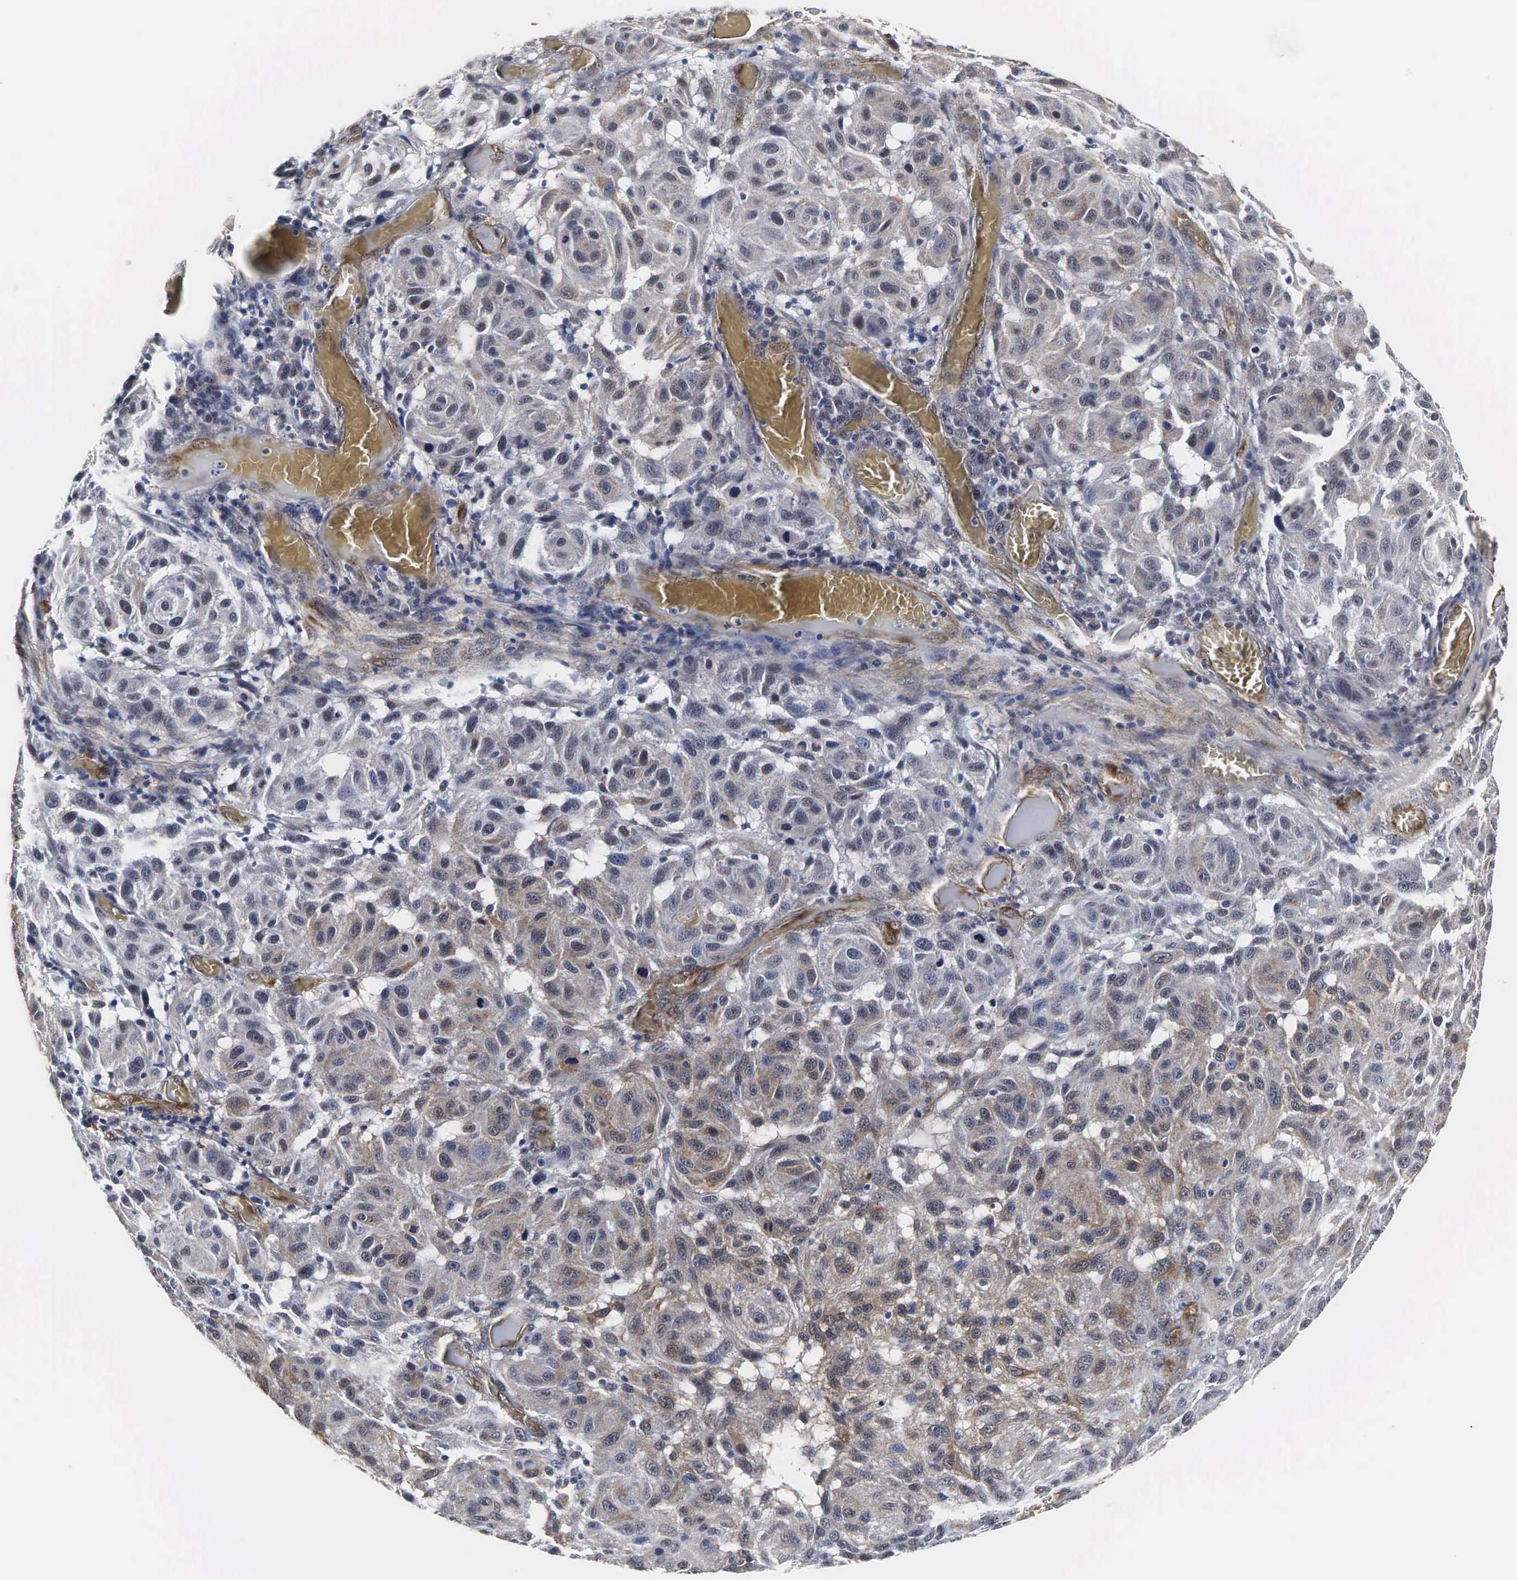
{"staining": {"intensity": "weak", "quantity": "<25%", "location": "cytoplasmic/membranous,nuclear"}, "tissue": "melanoma", "cell_type": "Tumor cells", "image_type": "cancer", "snomed": [{"axis": "morphology", "description": "Malignant melanoma, NOS"}, {"axis": "topography", "description": "Skin"}], "caption": "The image shows no staining of tumor cells in malignant melanoma.", "gene": "SPIN1", "patient": {"sex": "female", "age": 77}}